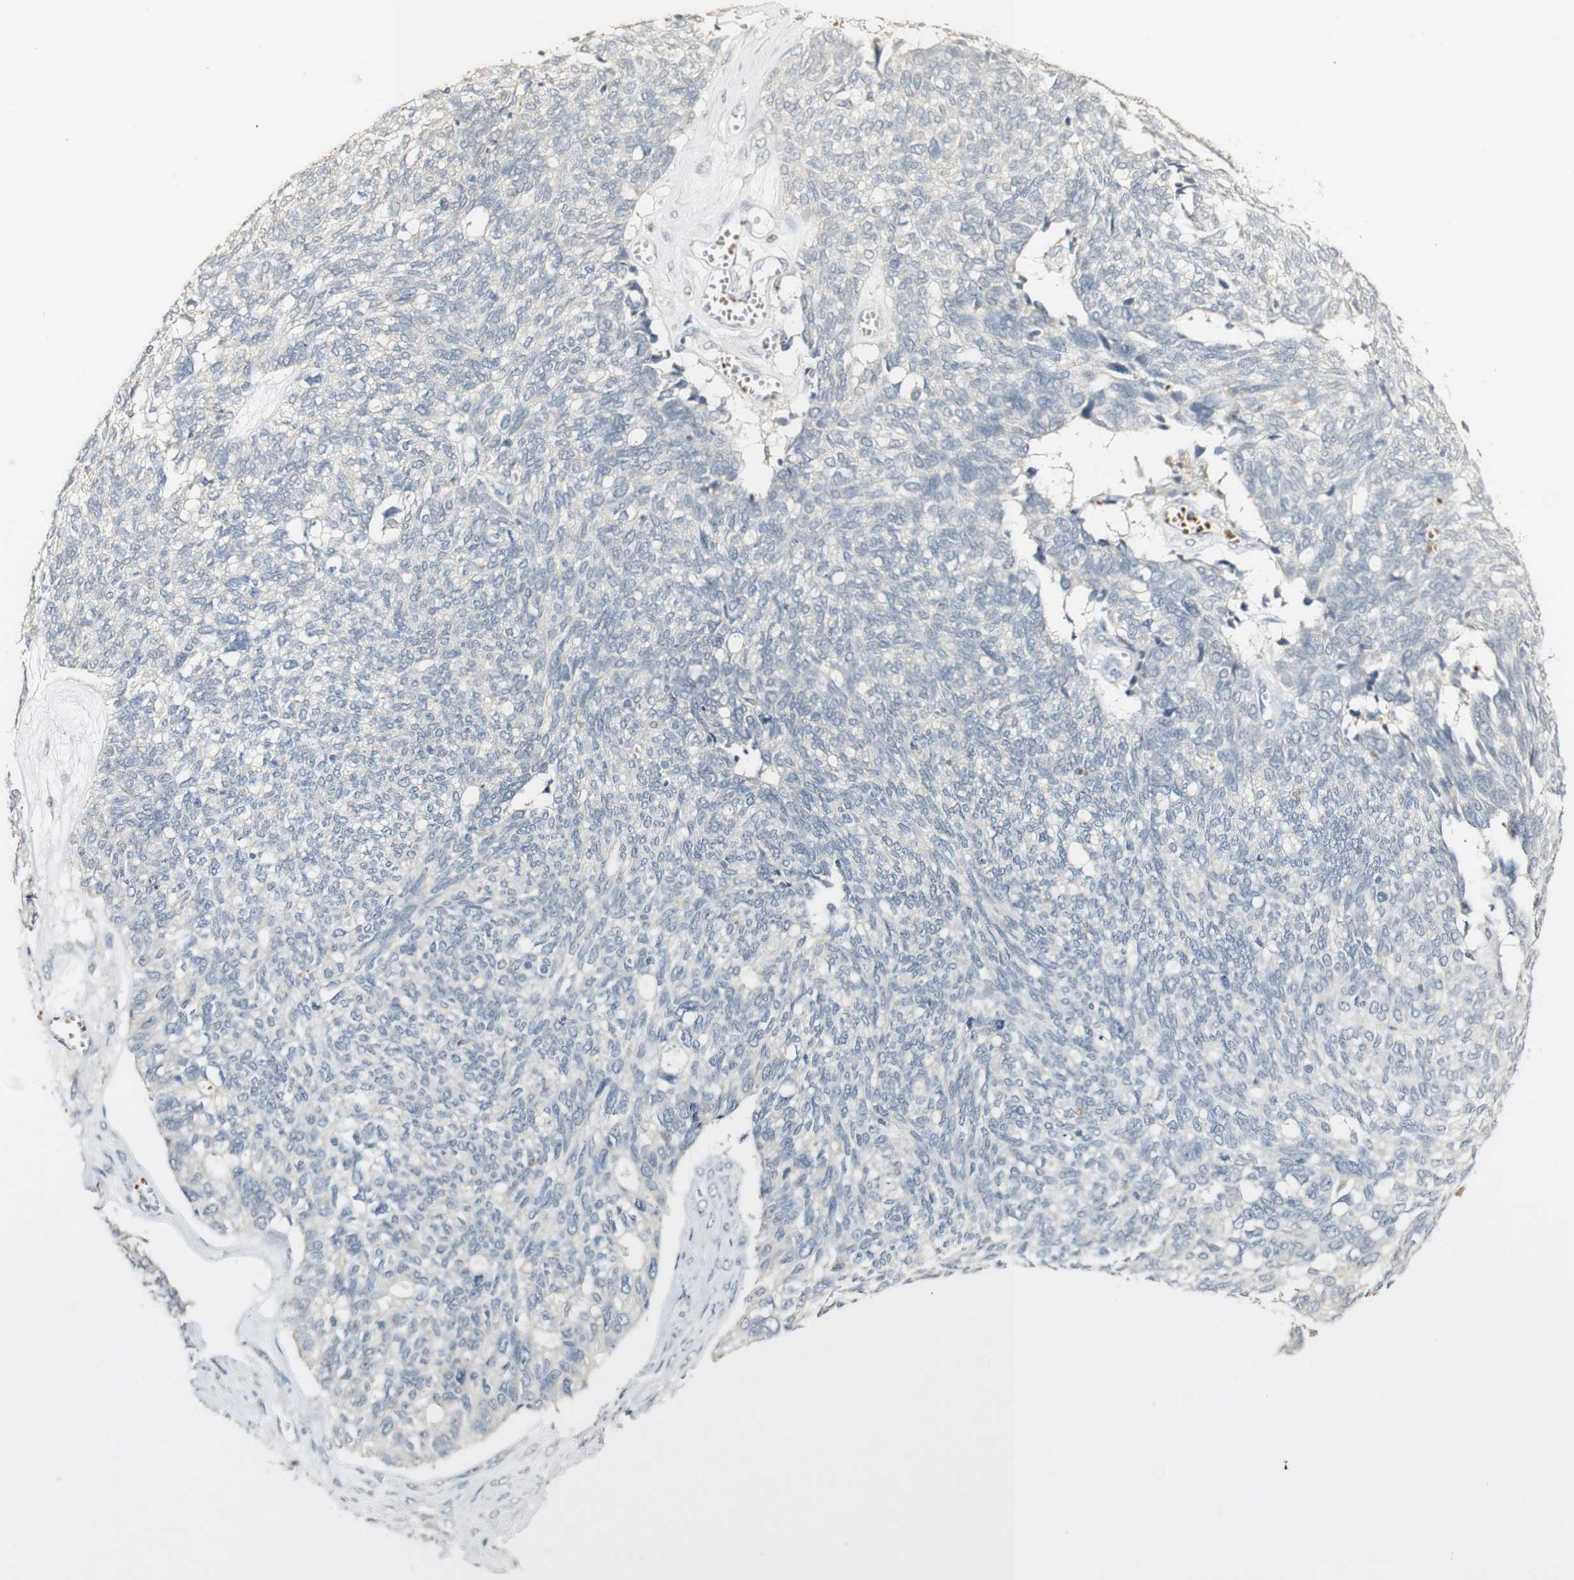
{"staining": {"intensity": "negative", "quantity": "none", "location": "none"}, "tissue": "ovarian cancer", "cell_type": "Tumor cells", "image_type": "cancer", "snomed": [{"axis": "morphology", "description": "Cystadenocarcinoma, serous, NOS"}, {"axis": "topography", "description": "Ovary"}], "caption": "Image shows no significant protein expression in tumor cells of ovarian cancer. (Immunohistochemistry, brightfield microscopy, high magnification).", "gene": "SYT7", "patient": {"sex": "female", "age": 79}}